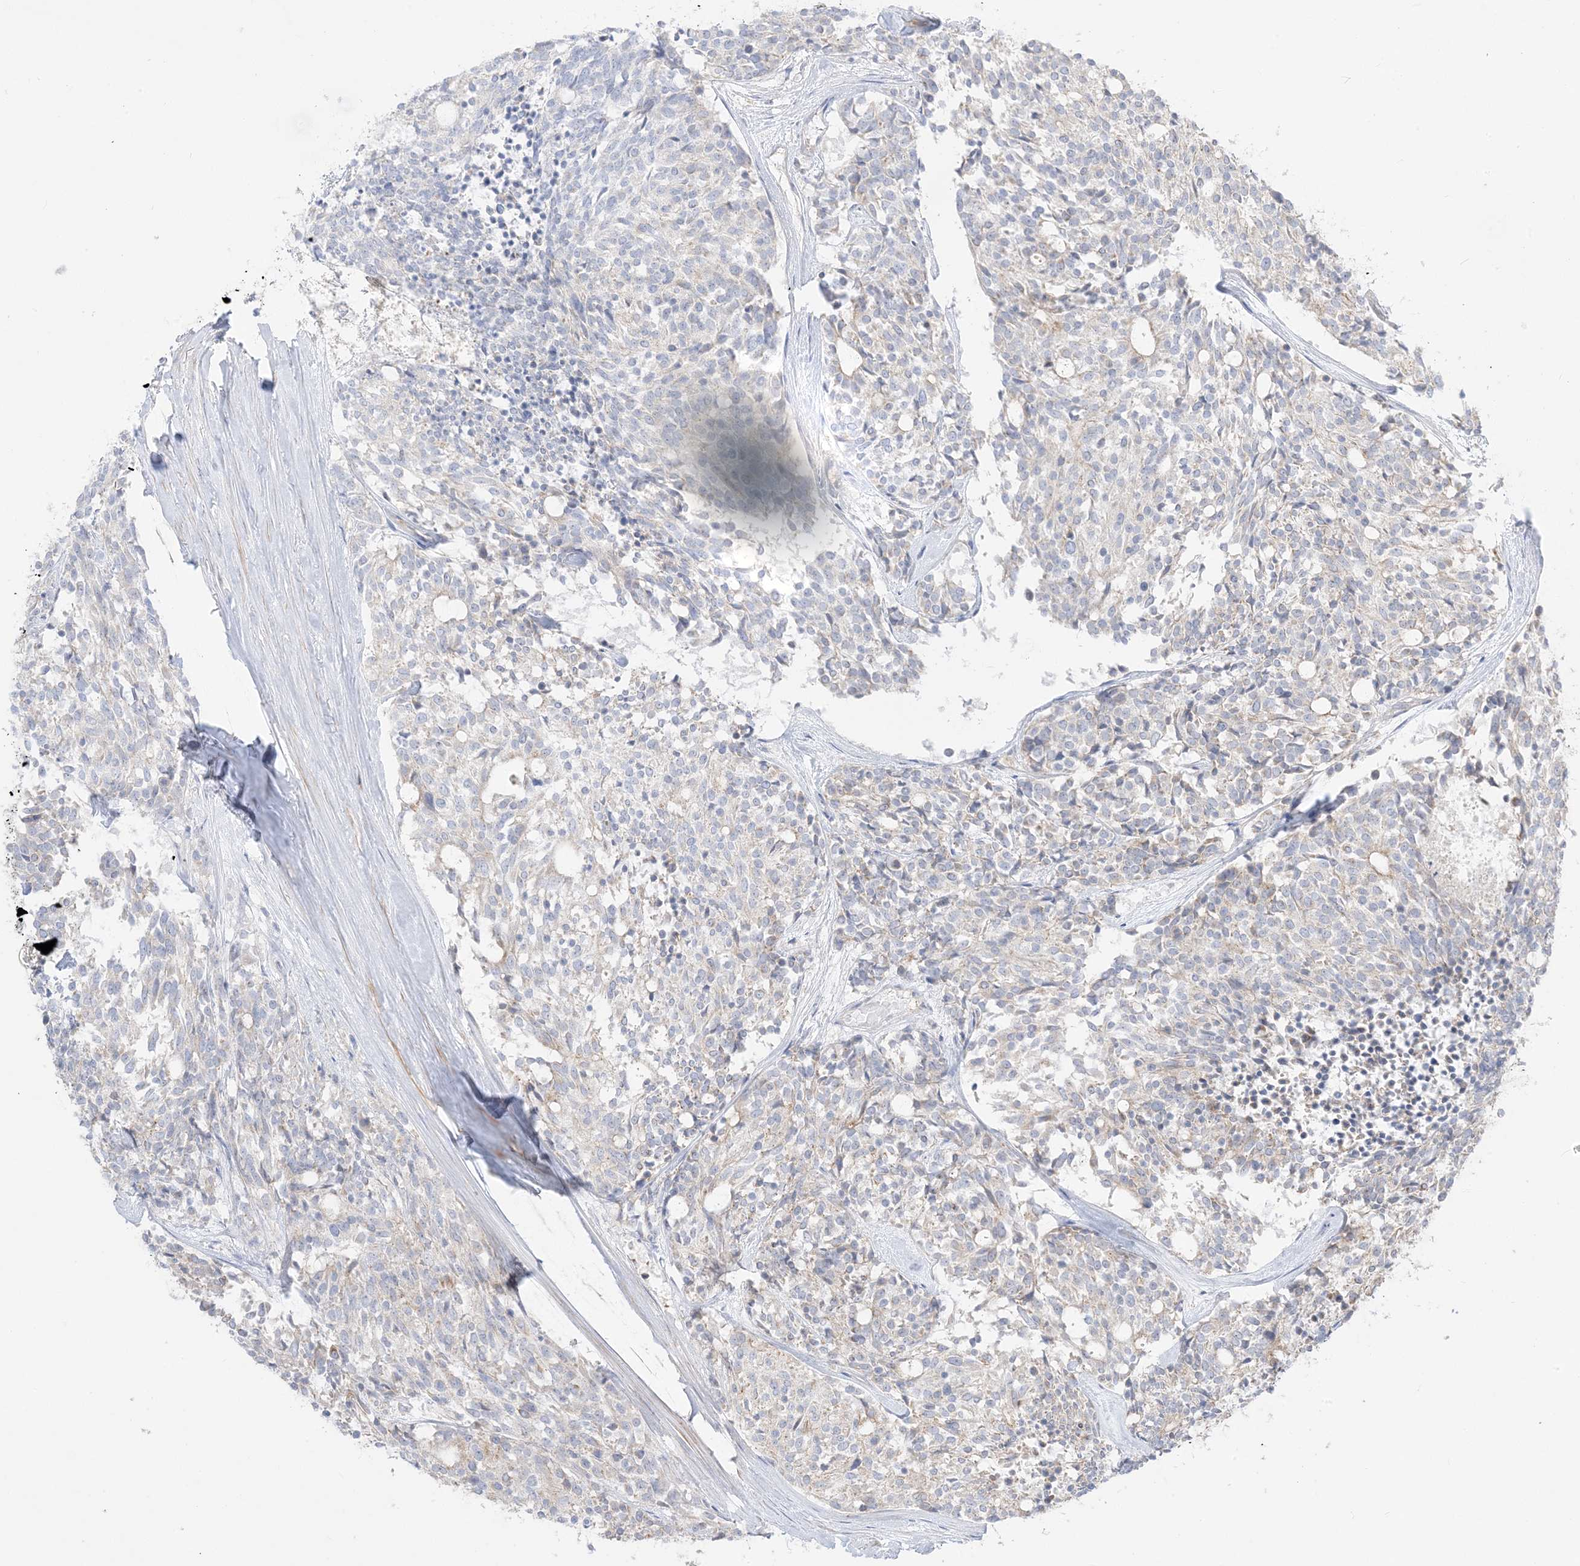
{"staining": {"intensity": "negative", "quantity": "none", "location": "none"}, "tissue": "carcinoid", "cell_type": "Tumor cells", "image_type": "cancer", "snomed": [{"axis": "morphology", "description": "Carcinoid, malignant, NOS"}, {"axis": "topography", "description": "Pancreas"}], "caption": "An immunohistochemistry (IHC) micrograph of carcinoid (malignant) is shown. There is no staining in tumor cells of carcinoid (malignant).", "gene": "ARHGEF9", "patient": {"sex": "female", "age": 54}}